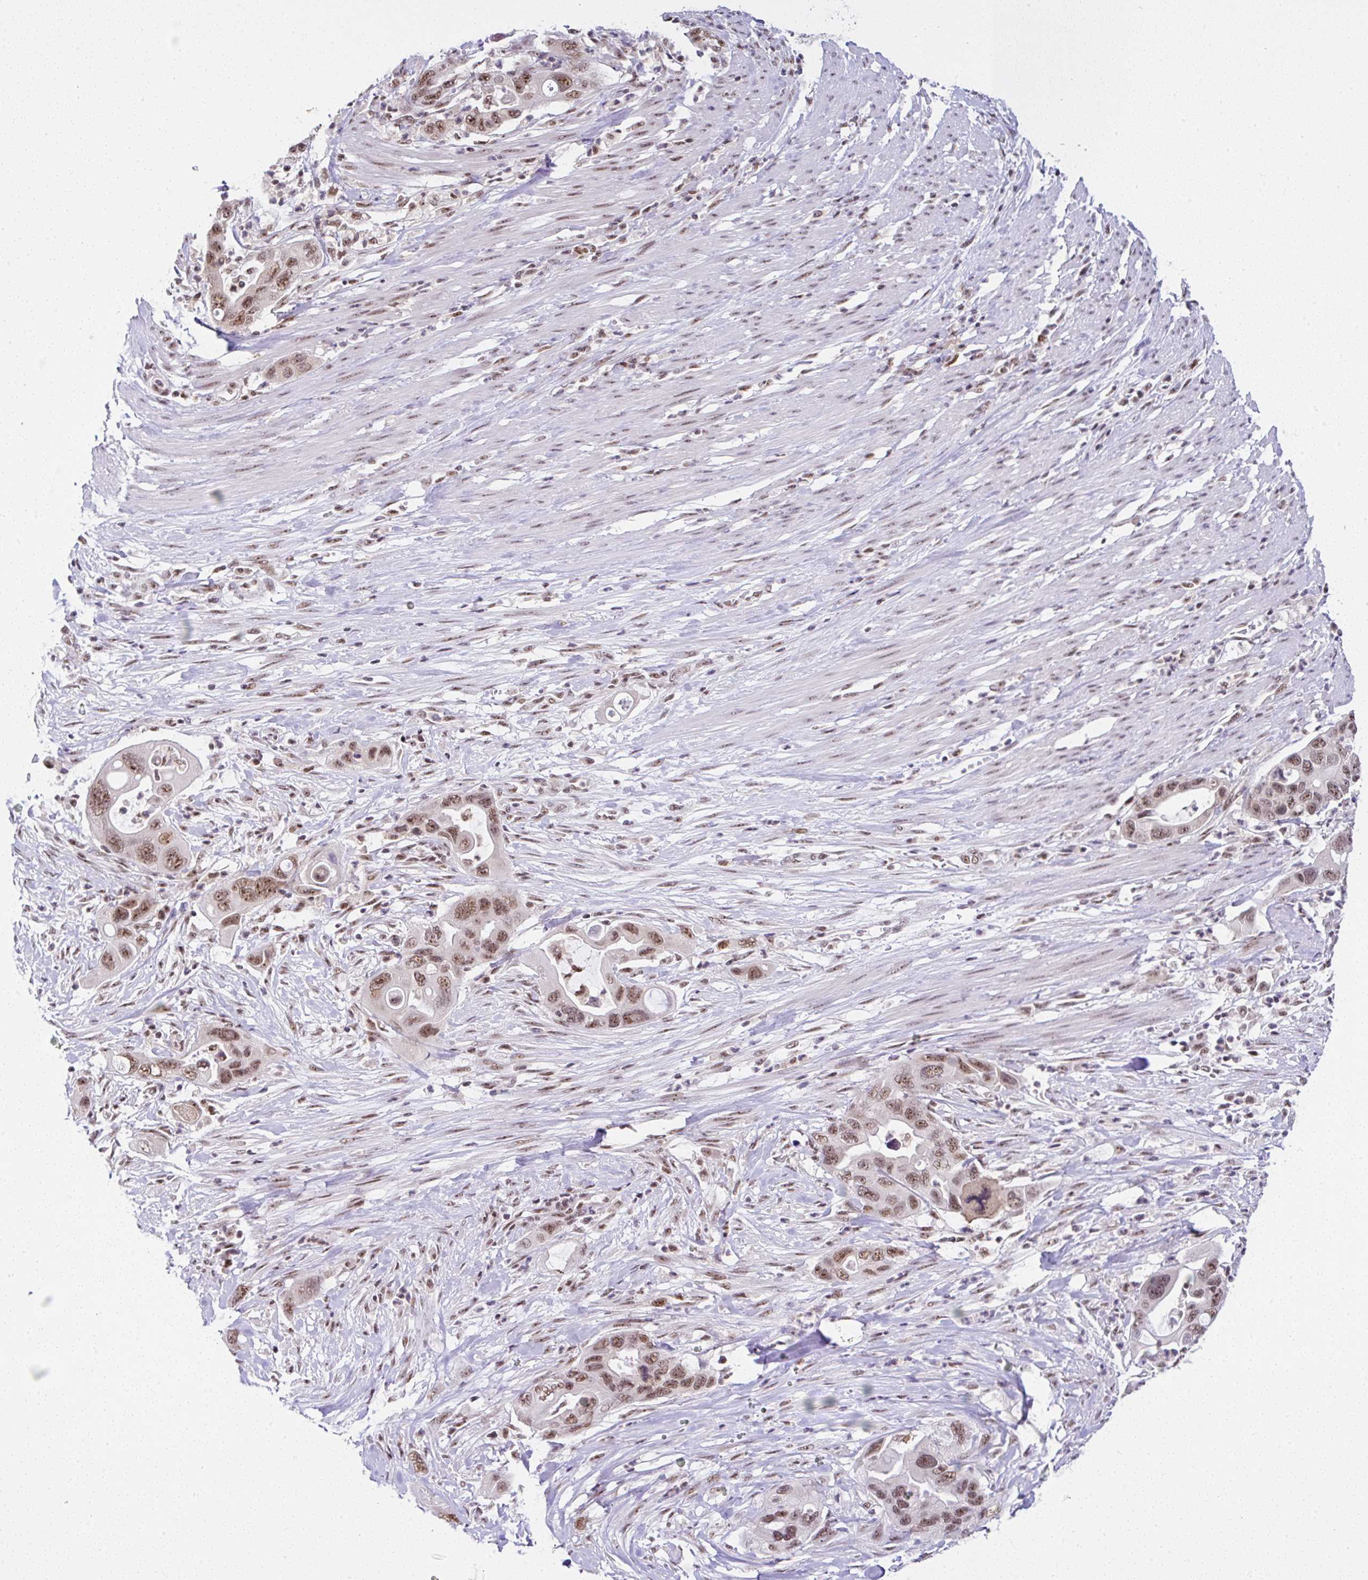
{"staining": {"intensity": "moderate", "quantity": ">75%", "location": "nuclear"}, "tissue": "pancreatic cancer", "cell_type": "Tumor cells", "image_type": "cancer", "snomed": [{"axis": "morphology", "description": "Adenocarcinoma, NOS"}, {"axis": "topography", "description": "Pancreas"}], "caption": "IHC staining of pancreatic adenocarcinoma, which reveals medium levels of moderate nuclear expression in approximately >75% of tumor cells indicating moderate nuclear protein expression. The staining was performed using DAB (3,3'-diaminobenzidine) (brown) for protein detection and nuclei were counterstained in hematoxylin (blue).", "gene": "PTPN2", "patient": {"sex": "female", "age": 71}}